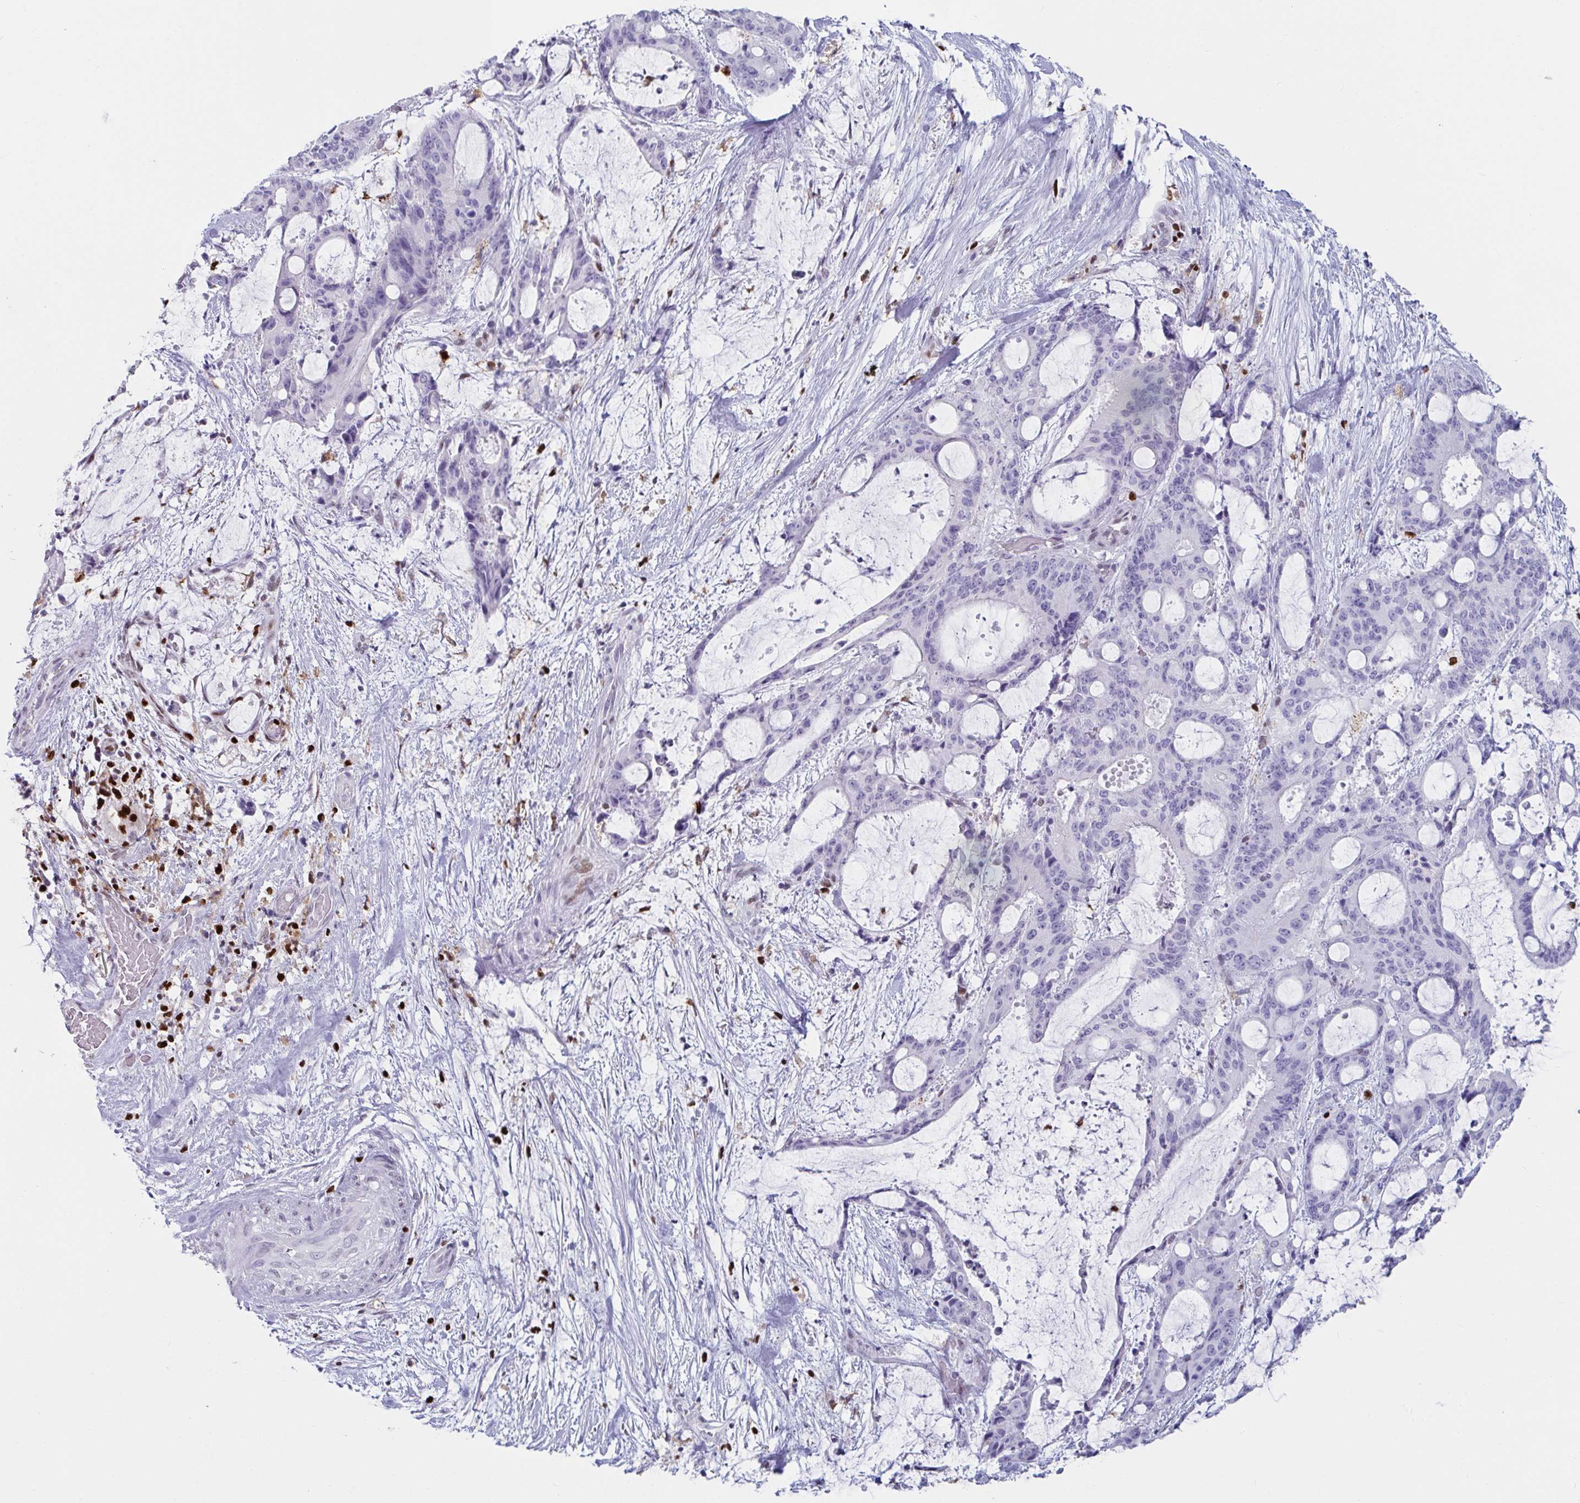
{"staining": {"intensity": "negative", "quantity": "none", "location": "none"}, "tissue": "liver cancer", "cell_type": "Tumor cells", "image_type": "cancer", "snomed": [{"axis": "morphology", "description": "Normal tissue, NOS"}, {"axis": "morphology", "description": "Cholangiocarcinoma"}, {"axis": "topography", "description": "Liver"}, {"axis": "topography", "description": "Peripheral nerve tissue"}], "caption": "An image of liver cancer (cholangiocarcinoma) stained for a protein displays no brown staining in tumor cells. Nuclei are stained in blue.", "gene": "ZNF586", "patient": {"sex": "female", "age": 73}}